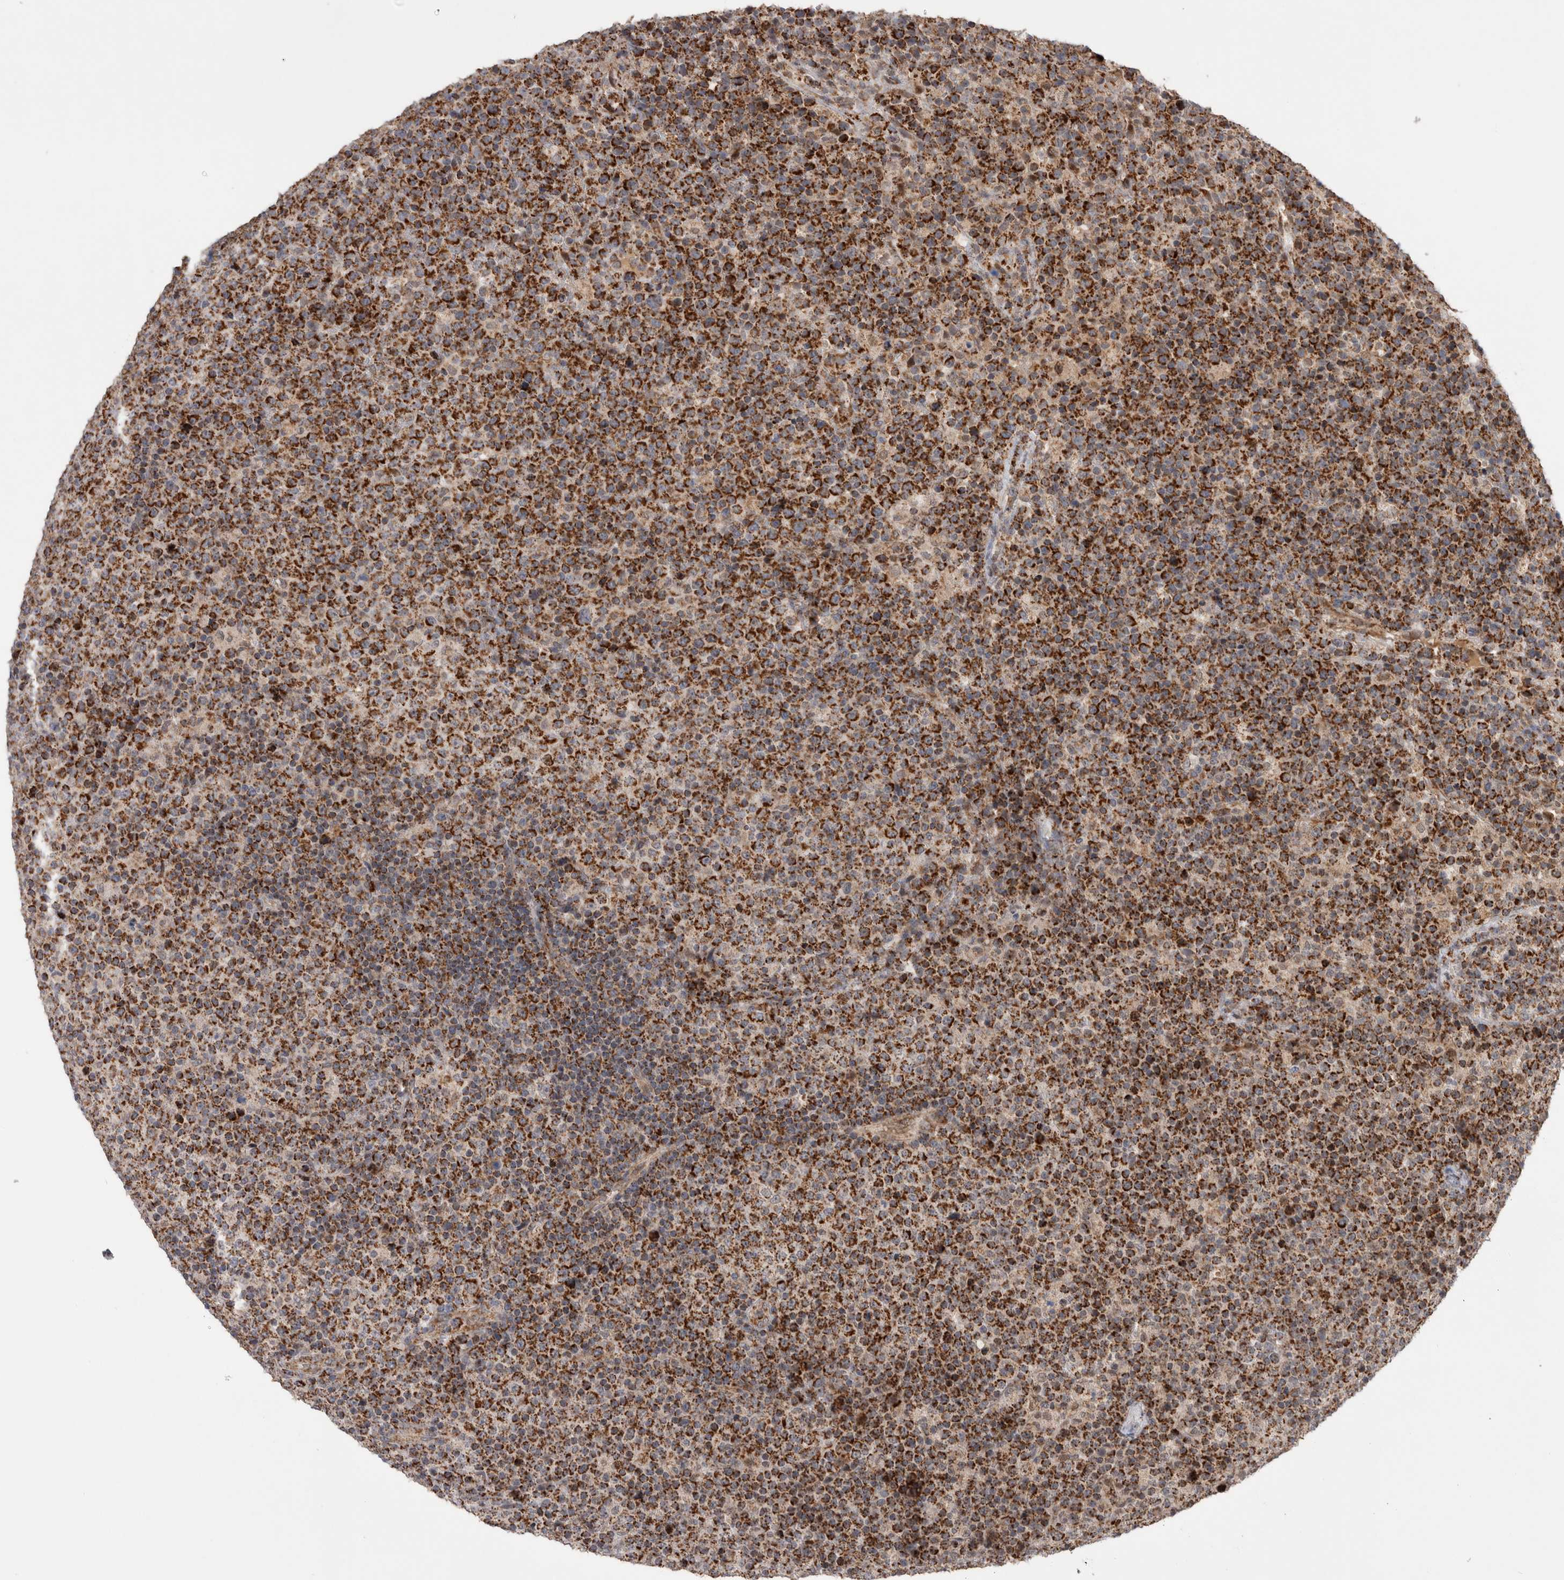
{"staining": {"intensity": "strong", "quantity": ">75%", "location": "cytoplasmic/membranous"}, "tissue": "lymphoma", "cell_type": "Tumor cells", "image_type": "cancer", "snomed": [{"axis": "morphology", "description": "Malignant lymphoma, non-Hodgkin's type, High grade"}, {"axis": "topography", "description": "Lymph node"}], "caption": "High-grade malignant lymphoma, non-Hodgkin's type tissue displays strong cytoplasmic/membranous staining in approximately >75% of tumor cells, visualized by immunohistochemistry. The protein of interest is stained brown, and the nuclei are stained in blue (DAB (3,3'-diaminobenzidine) IHC with brightfield microscopy, high magnification).", "gene": "MRPL37", "patient": {"sex": "male", "age": 13}}